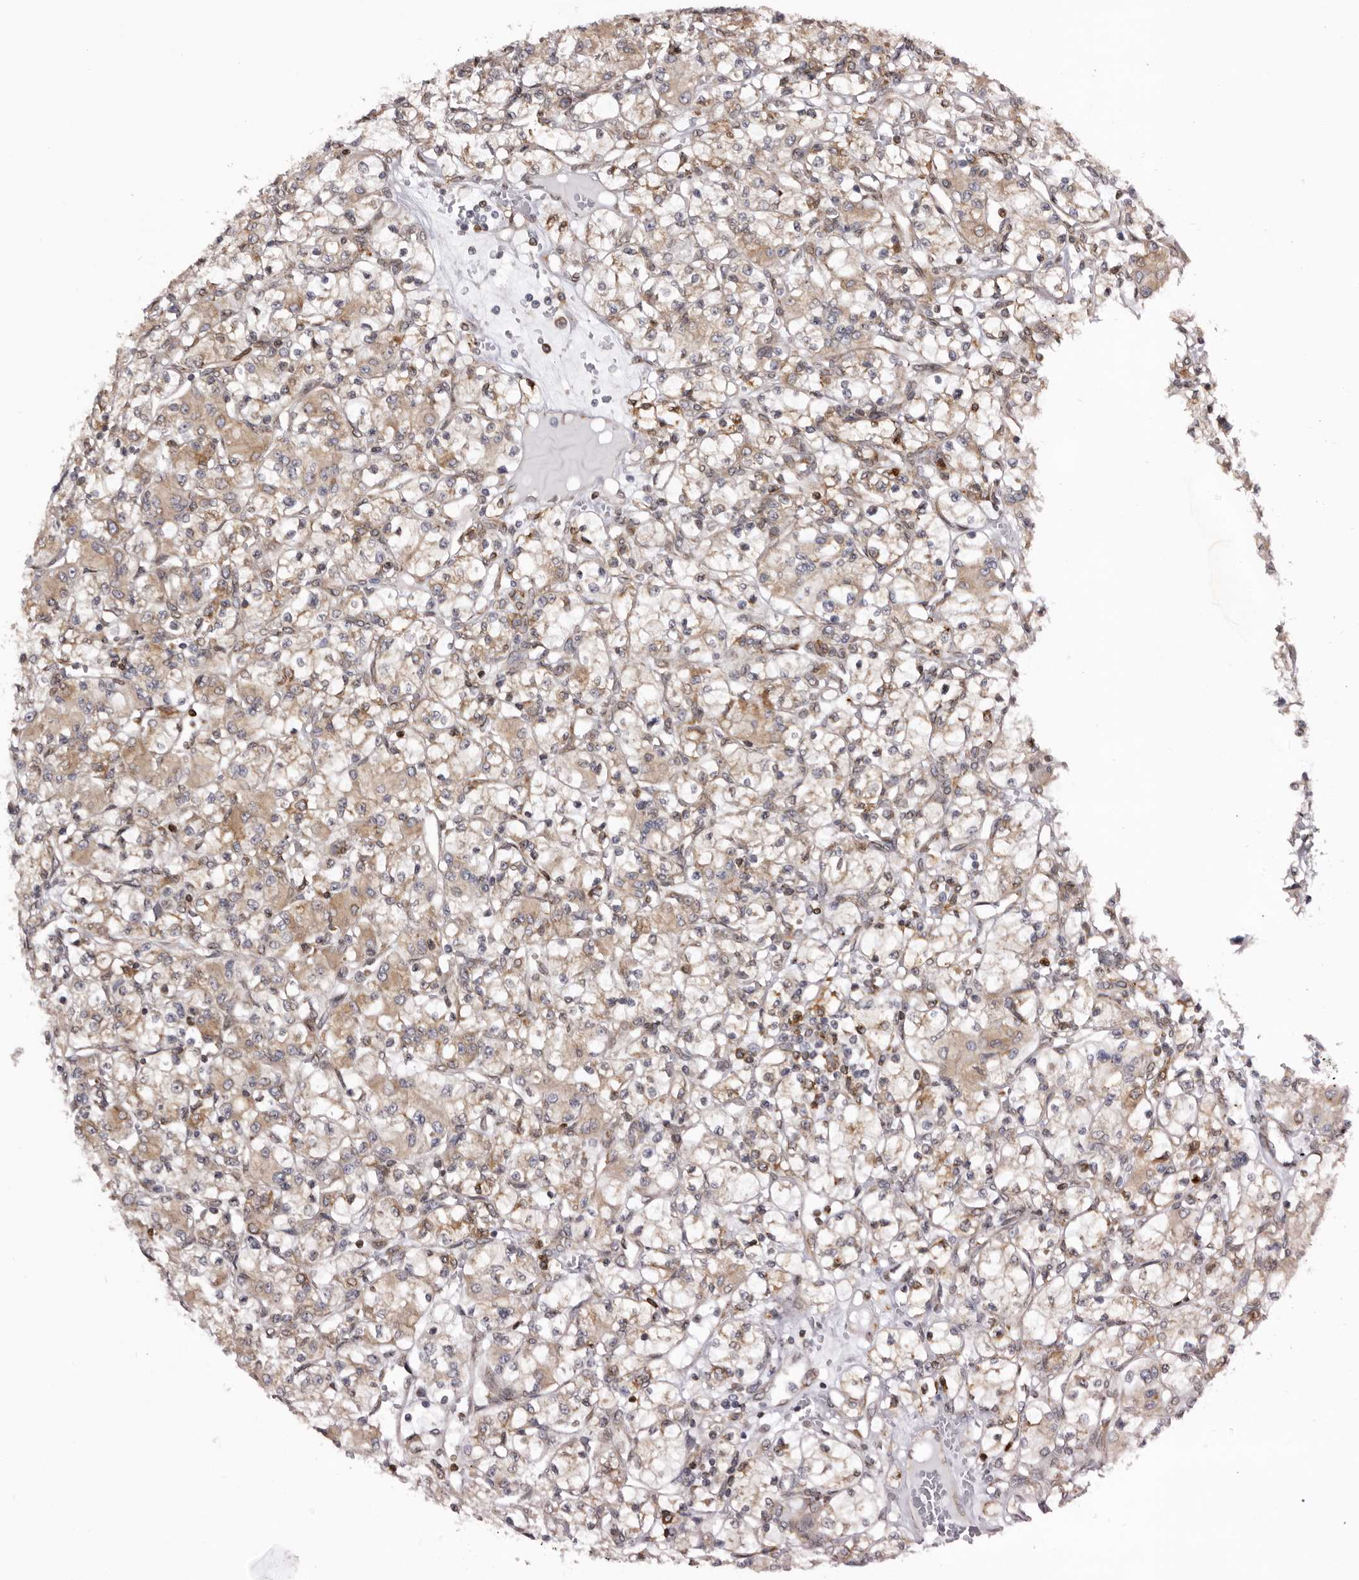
{"staining": {"intensity": "weak", "quantity": ">75%", "location": "cytoplasmic/membranous"}, "tissue": "renal cancer", "cell_type": "Tumor cells", "image_type": "cancer", "snomed": [{"axis": "morphology", "description": "Adenocarcinoma, NOS"}, {"axis": "topography", "description": "Kidney"}], "caption": "Tumor cells reveal low levels of weak cytoplasmic/membranous staining in about >75% of cells in human renal cancer.", "gene": "C4orf3", "patient": {"sex": "female", "age": 59}}